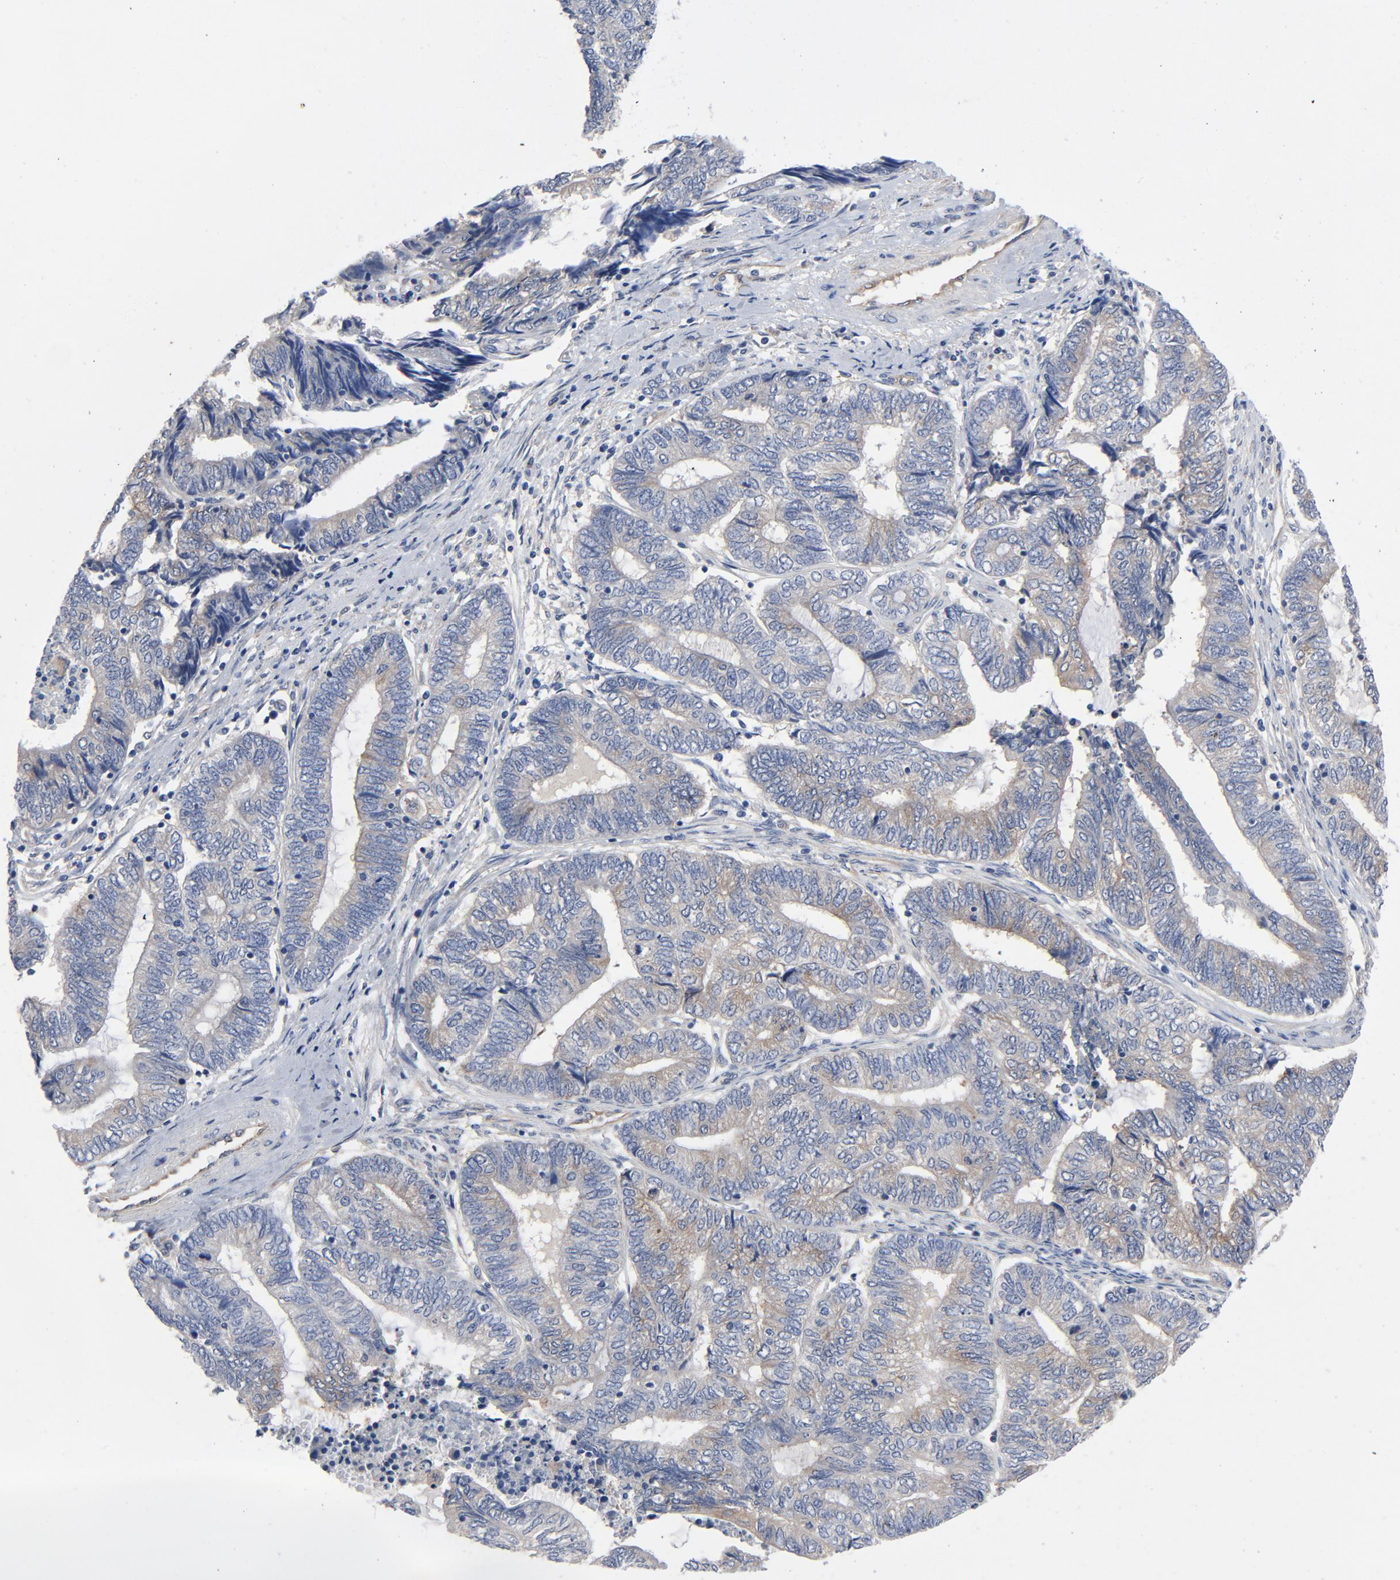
{"staining": {"intensity": "moderate", "quantity": "<25%", "location": "cytoplasmic/membranous"}, "tissue": "endometrial cancer", "cell_type": "Tumor cells", "image_type": "cancer", "snomed": [{"axis": "morphology", "description": "Adenocarcinoma, NOS"}, {"axis": "topography", "description": "Uterus"}, {"axis": "topography", "description": "Endometrium"}], "caption": "Immunohistochemistry staining of endometrial adenocarcinoma, which exhibits low levels of moderate cytoplasmic/membranous positivity in about <25% of tumor cells indicating moderate cytoplasmic/membranous protein expression. The staining was performed using DAB (3,3'-diaminobenzidine) (brown) for protein detection and nuclei were counterstained in hematoxylin (blue).", "gene": "DYNLT3", "patient": {"sex": "female", "age": 70}}